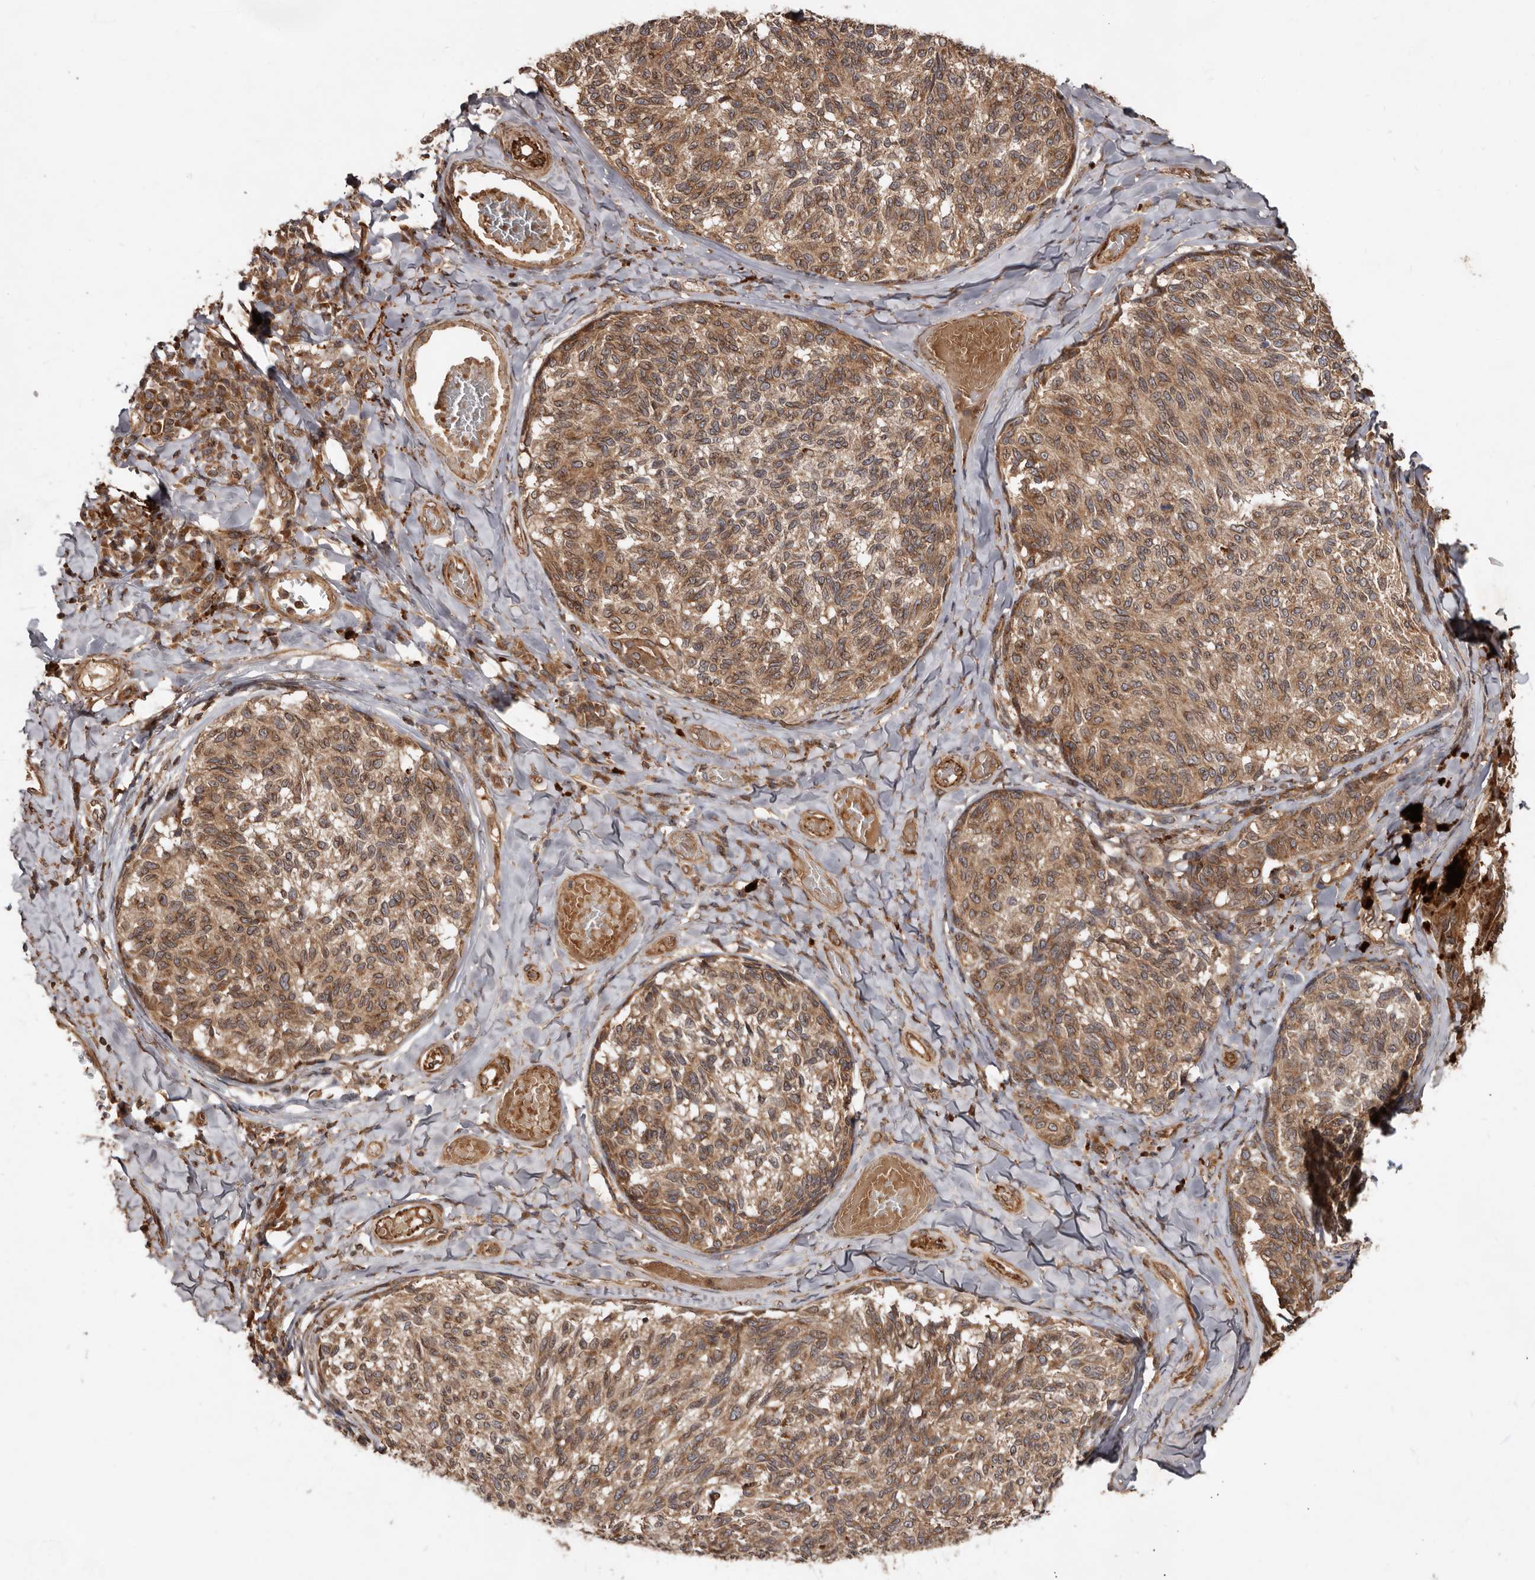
{"staining": {"intensity": "moderate", "quantity": ">75%", "location": "cytoplasmic/membranous"}, "tissue": "melanoma", "cell_type": "Tumor cells", "image_type": "cancer", "snomed": [{"axis": "morphology", "description": "Malignant melanoma, NOS"}, {"axis": "topography", "description": "Skin"}], "caption": "A photomicrograph showing moderate cytoplasmic/membranous expression in about >75% of tumor cells in melanoma, as visualized by brown immunohistochemical staining.", "gene": "STK36", "patient": {"sex": "female", "age": 73}}